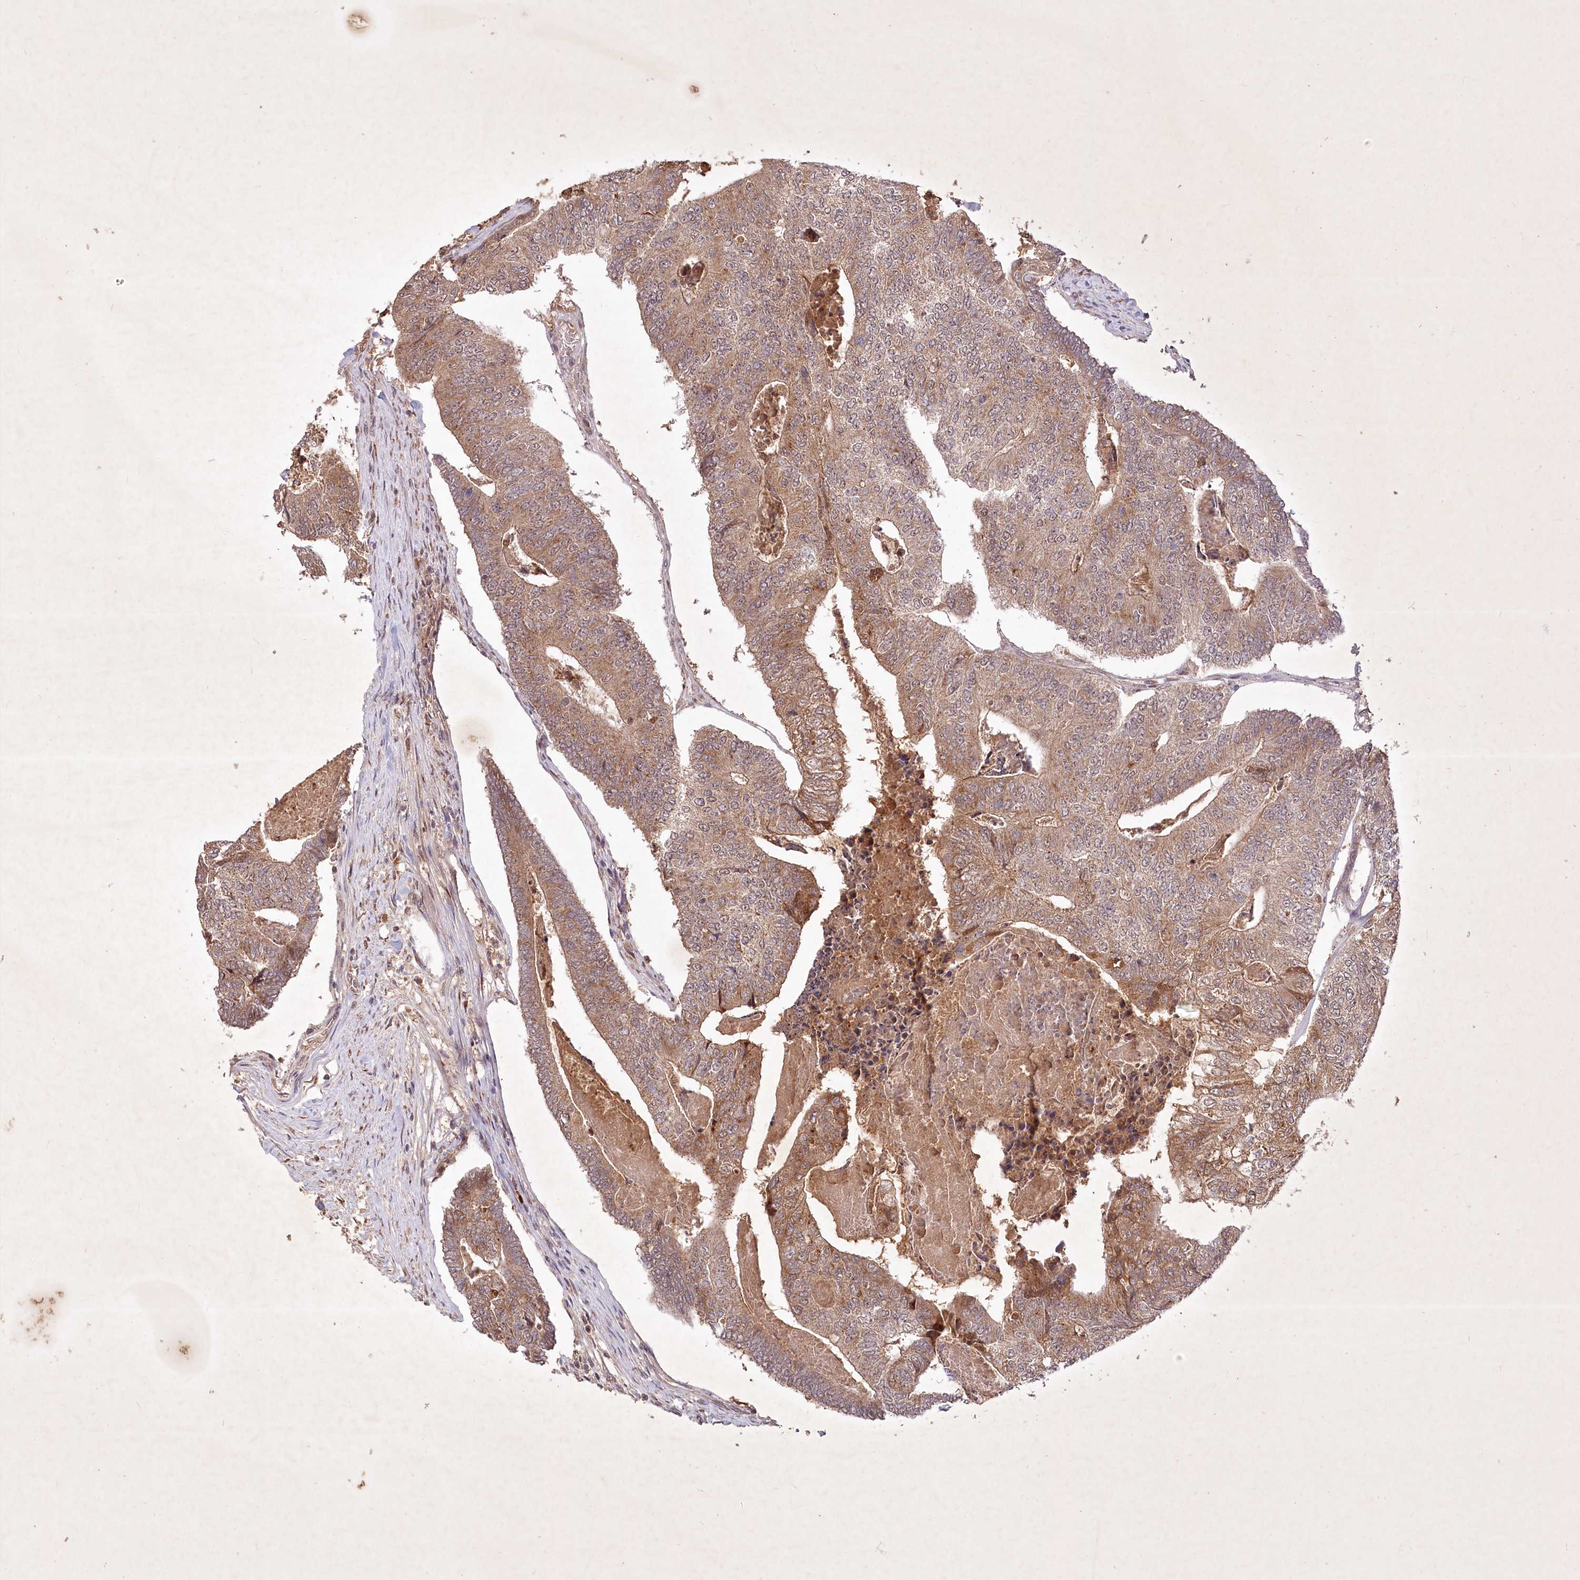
{"staining": {"intensity": "moderate", "quantity": ">75%", "location": "cytoplasmic/membranous"}, "tissue": "colorectal cancer", "cell_type": "Tumor cells", "image_type": "cancer", "snomed": [{"axis": "morphology", "description": "Adenocarcinoma, NOS"}, {"axis": "topography", "description": "Colon"}], "caption": "Human colorectal cancer (adenocarcinoma) stained for a protein (brown) displays moderate cytoplasmic/membranous positive expression in approximately >75% of tumor cells.", "gene": "IRAK1BP1", "patient": {"sex": "female", "age": 67}}